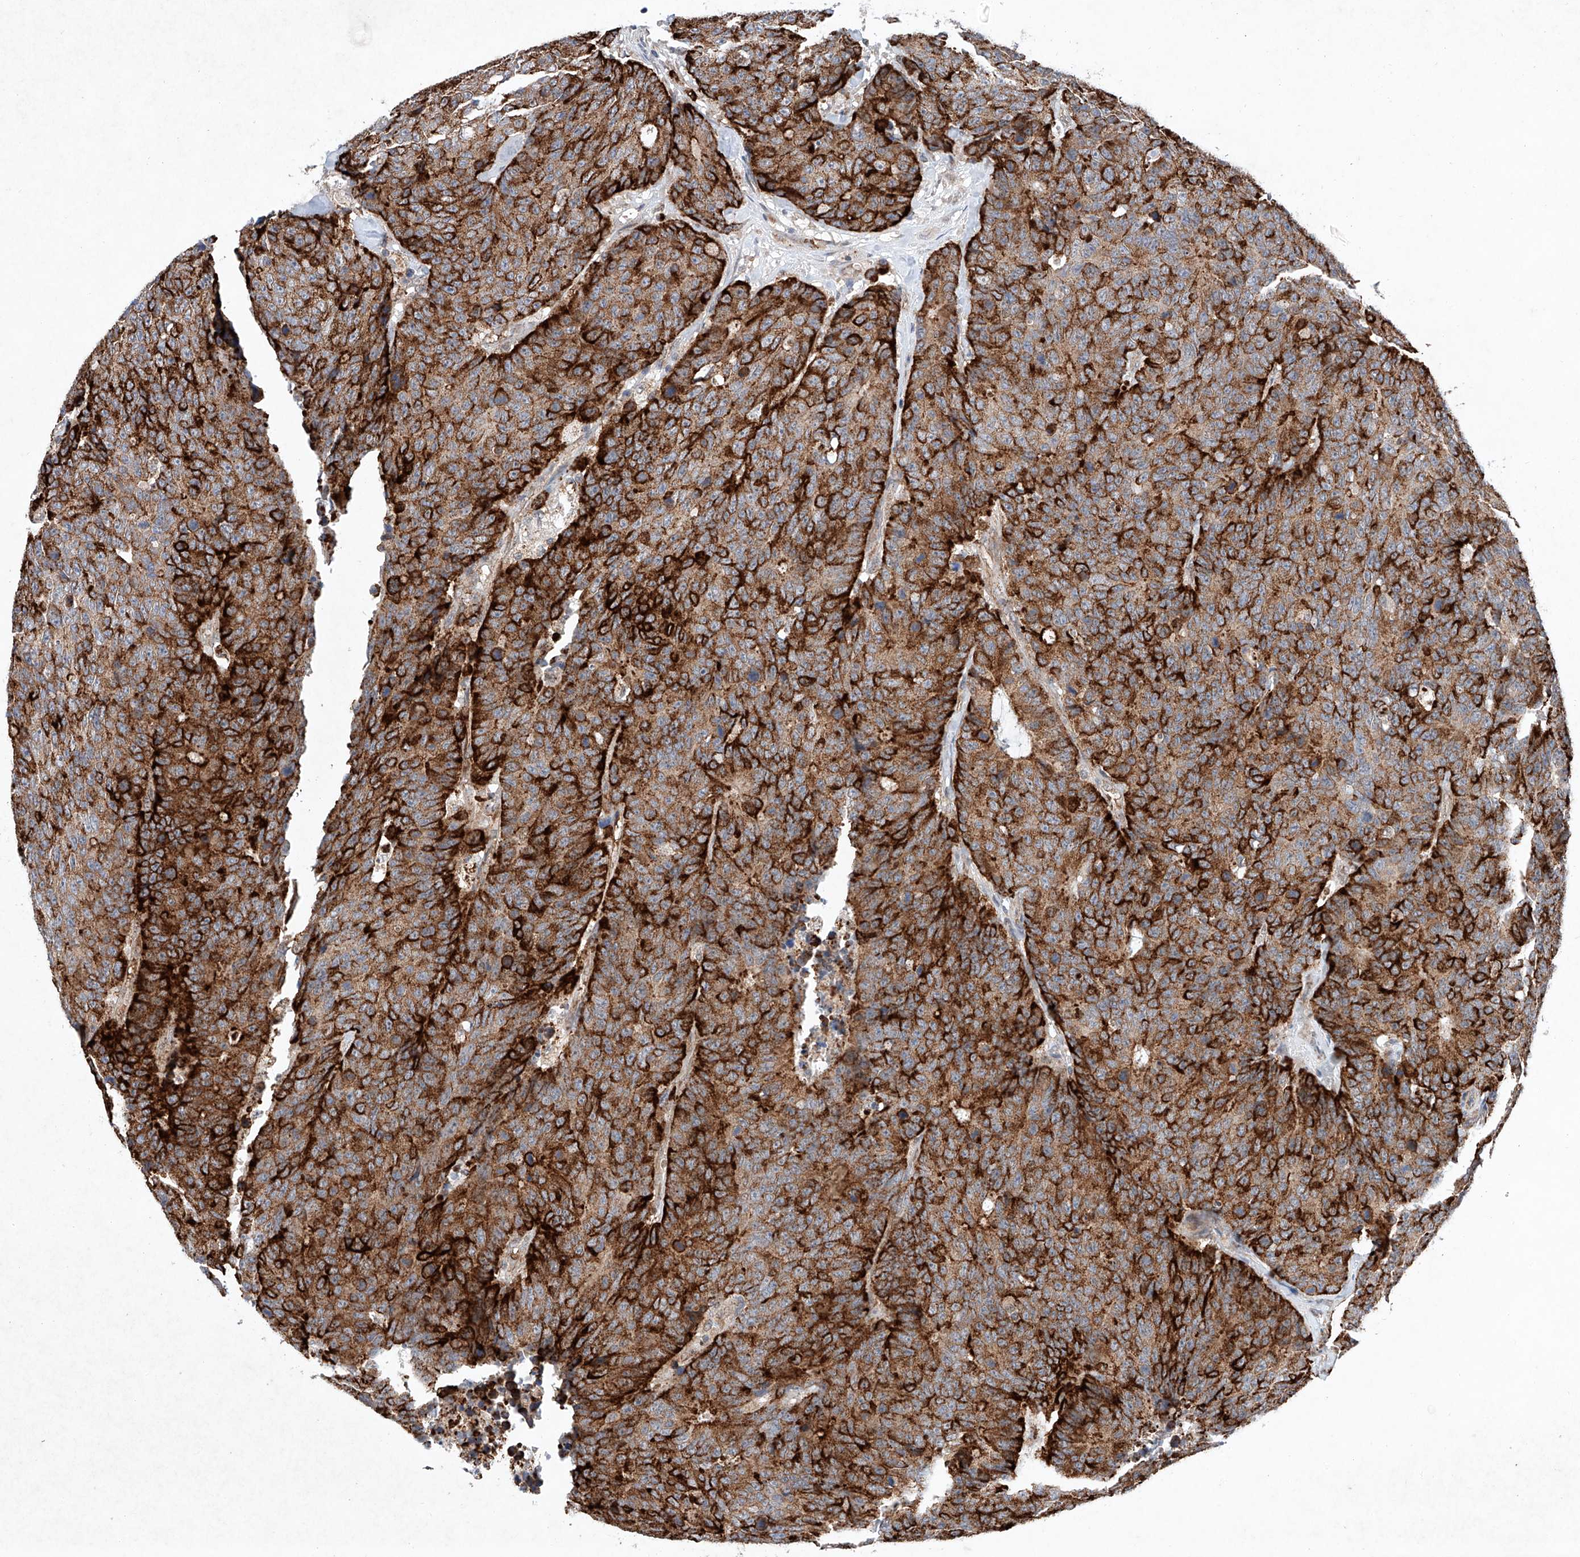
{"staining": {"intensity": "strong", "quantity": ">75%", "location": "cytoplasmic/membranous"}, "tissue": "colorectal cancer", "cell_type": "Tumor cells", "image_type": "cancer", "snomed": [{"axis": "morphology", "description": "Adenocarcinoma, NOS"}, {"axis": "topography", "description": "Colon"}], "caption": "Immunohistochemical staining of colorectal cancer (adenocarcinoma) shows high levels of strong cytoplasmic/membranous staining in about >75% of tumor cells. The staining was performed using DAB (3,3'-diaminobenzidine) to visualize the protein expression in brown, while the nuclei were stained in blue with hematoxylin (Magnification: 20x).", "gene": "FASTK", "patient": {"sex": "female", "age": 86}}